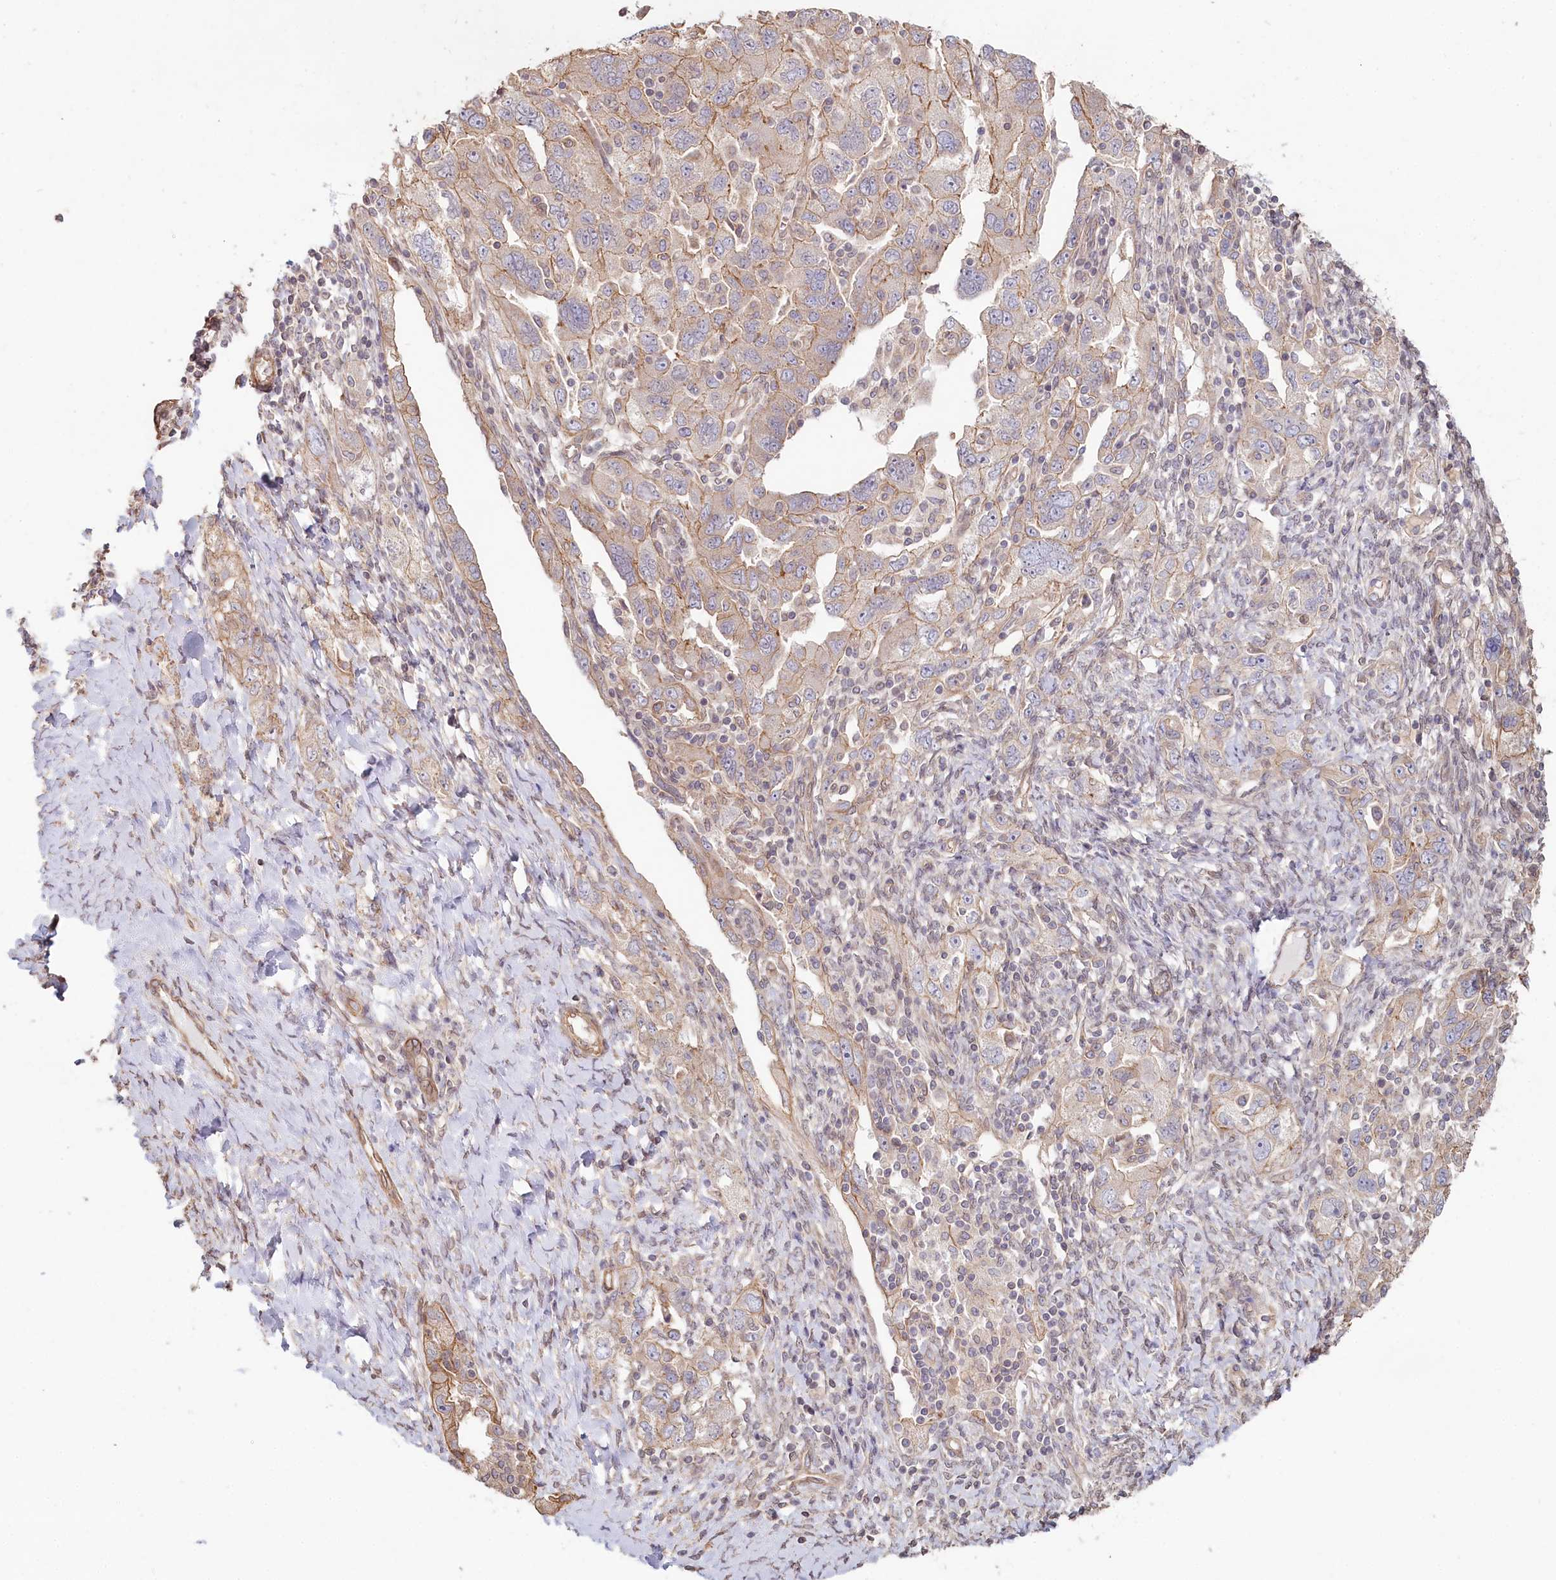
{"staining": {"intensity": "moderate", "quantity": "<25%", "location": "cytoplasmic/membranous"}, "tissue": "ovarian cancer", "cell_type": "Tumor cells", "image_type": "cancer", "snomed": [{"axis": "morphology", "description": "Carcinoma, NOS"}, {"axis": "morphology", "description": "Cystadenocarcinoma, serous, NOS"}, {"axis": "topography", "description": "Ovary"}], "caption": "Protein expression analysis of ovarian serous cystadenocarcinoma exhibits moderate cytoplasmic/membranous positivity in approximately <25% of tumor cells.", "gene": "TCHP", "patient": {"sex": "female", "age": 69}}